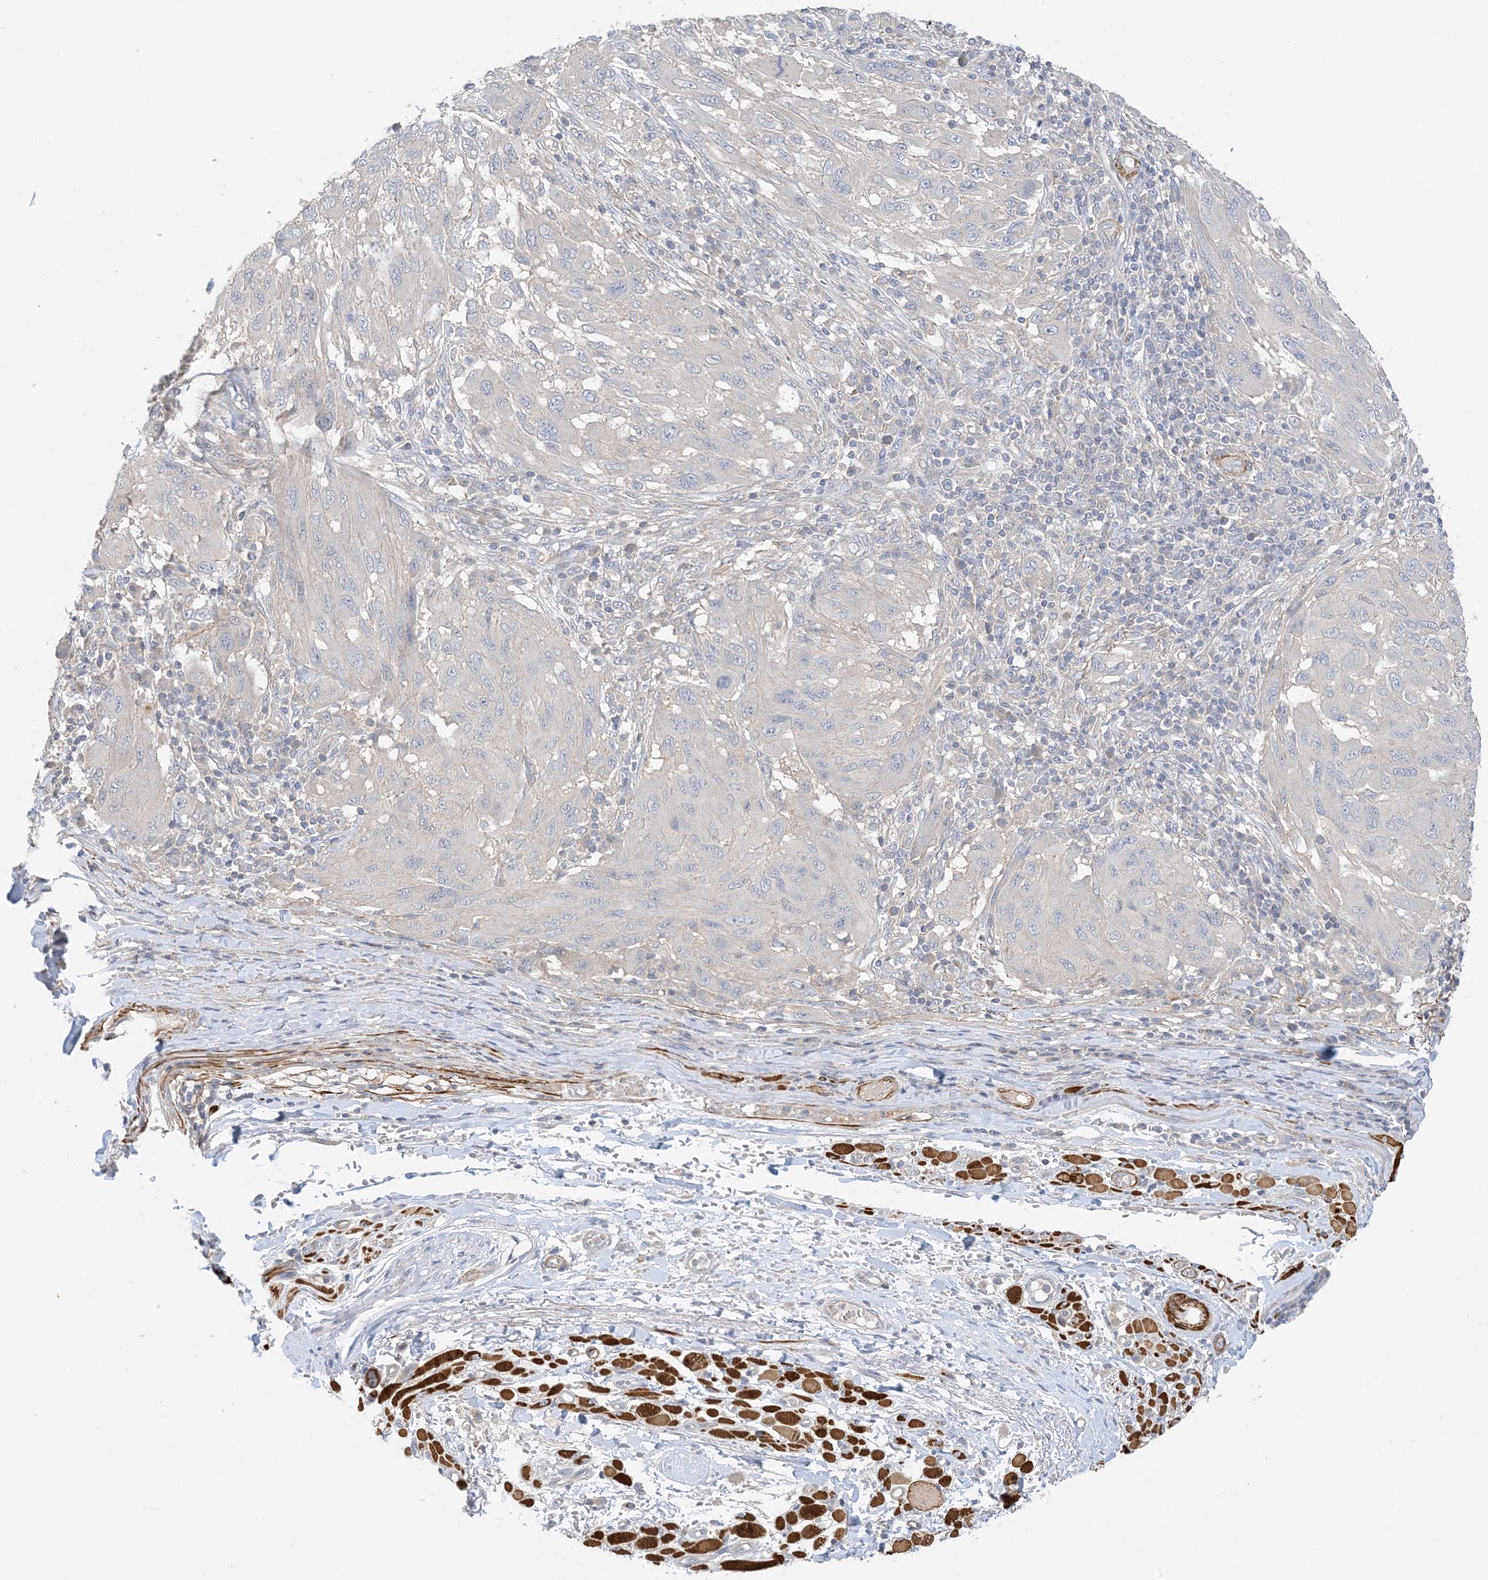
{"staining": {"intensity": "negative", "quantity": "none", "location": "none"}, "tissue": "melanoma", "cell_type": "Tumor cells", "image_type": "cancer", "snomed": [{"axis": "morphology", "description": "Malignant melanoma, NOS"}, {"axis": "topography", "description": "Skin"}], "caption": "IHC histopathology image of neoplastic tissue: human melanoma stained with DAB shows no significant protein expression in tumor cells.", "gene": "KIFBP", "patient": {"sex": "female", "age": 91}}